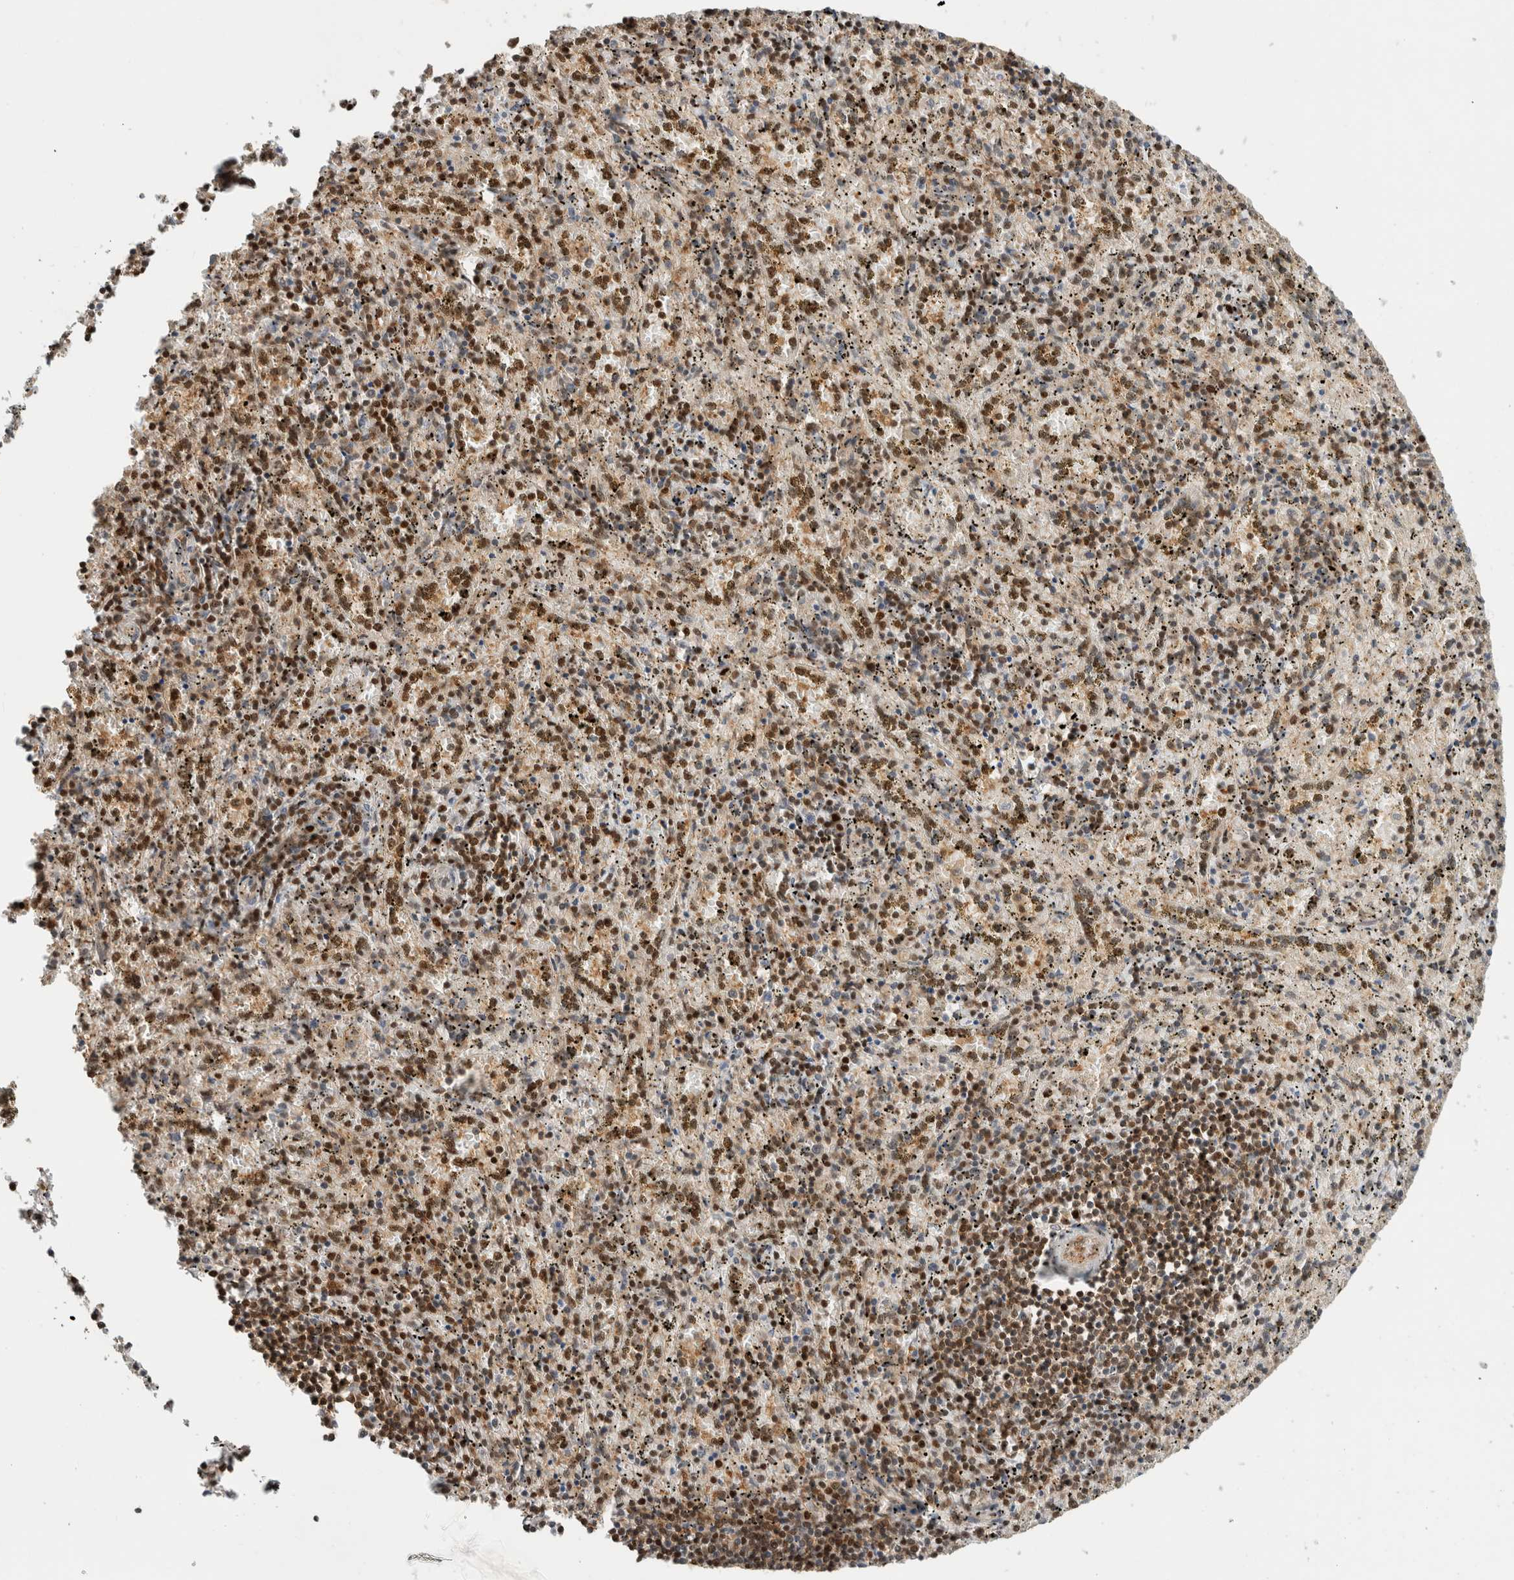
{"staining": {"intensity": "strong", "quantity": ">75%", "location": "nuclear"}, "tissue": "spleen", "cell_type": "Cells in red pulp", "image_type": "normal", "snomed": [{"axis": "morphology", "description": "Normal tissue, NOS"}, {"axis": "topography", "description": "Spleen"}], "caption": "Immunohistochemistry (IHC) (DAB) staining of unremarkable spleen reveals strong nuclear protein staining in about >75% of cells in red pulp. The protein of interest is stained brown, and the nuclei are stained in blue (DAB IHC with brightfield microscopy, high magnification).", "gene": "SNRNP40", "patient": {"sex": "male", "age": 11}}